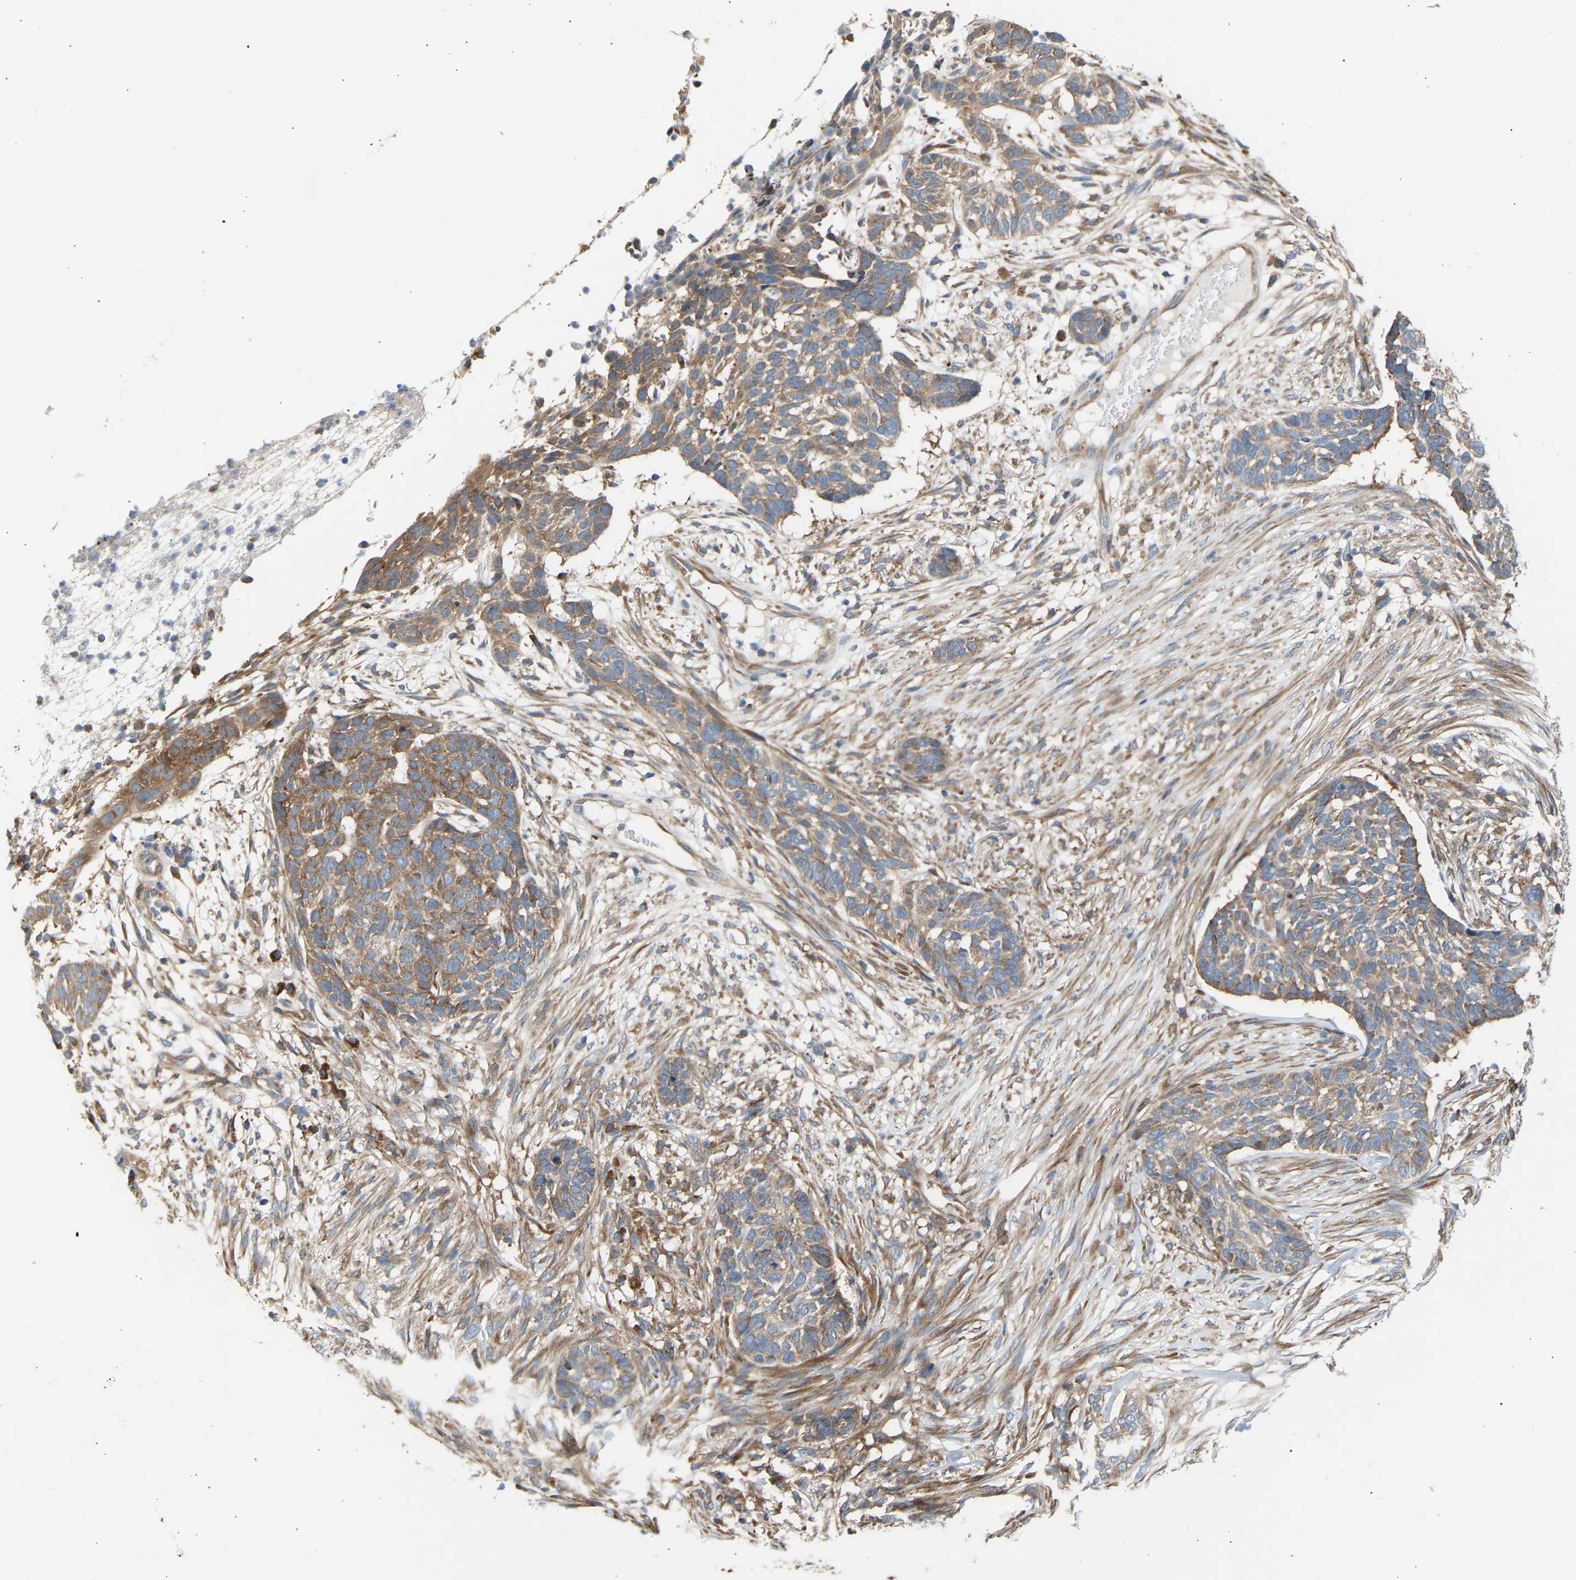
{"staining": {"intensity": "moderate", "quantity": "25%-75%", "location": "cytoplasmic/membranous"}, "tissue": "skin cancer", "cell_type": "Tumor cells", "image_type": "cancer", "snomed": [{"axis": "morphology", "description": "Basal cell carcinoma"}, {"axis": "topography", "description": "Skin"}], "caption": "Moderate cytoplasmic/membranous positivity for a protein is appreciated in approximately 25%-75% of tumor cells of skin cancer (basal cell carcinoma) using immunohistochemistry (IHC).", "gene": "GCN1", "patient": {"sex": "male", "age": 85}}